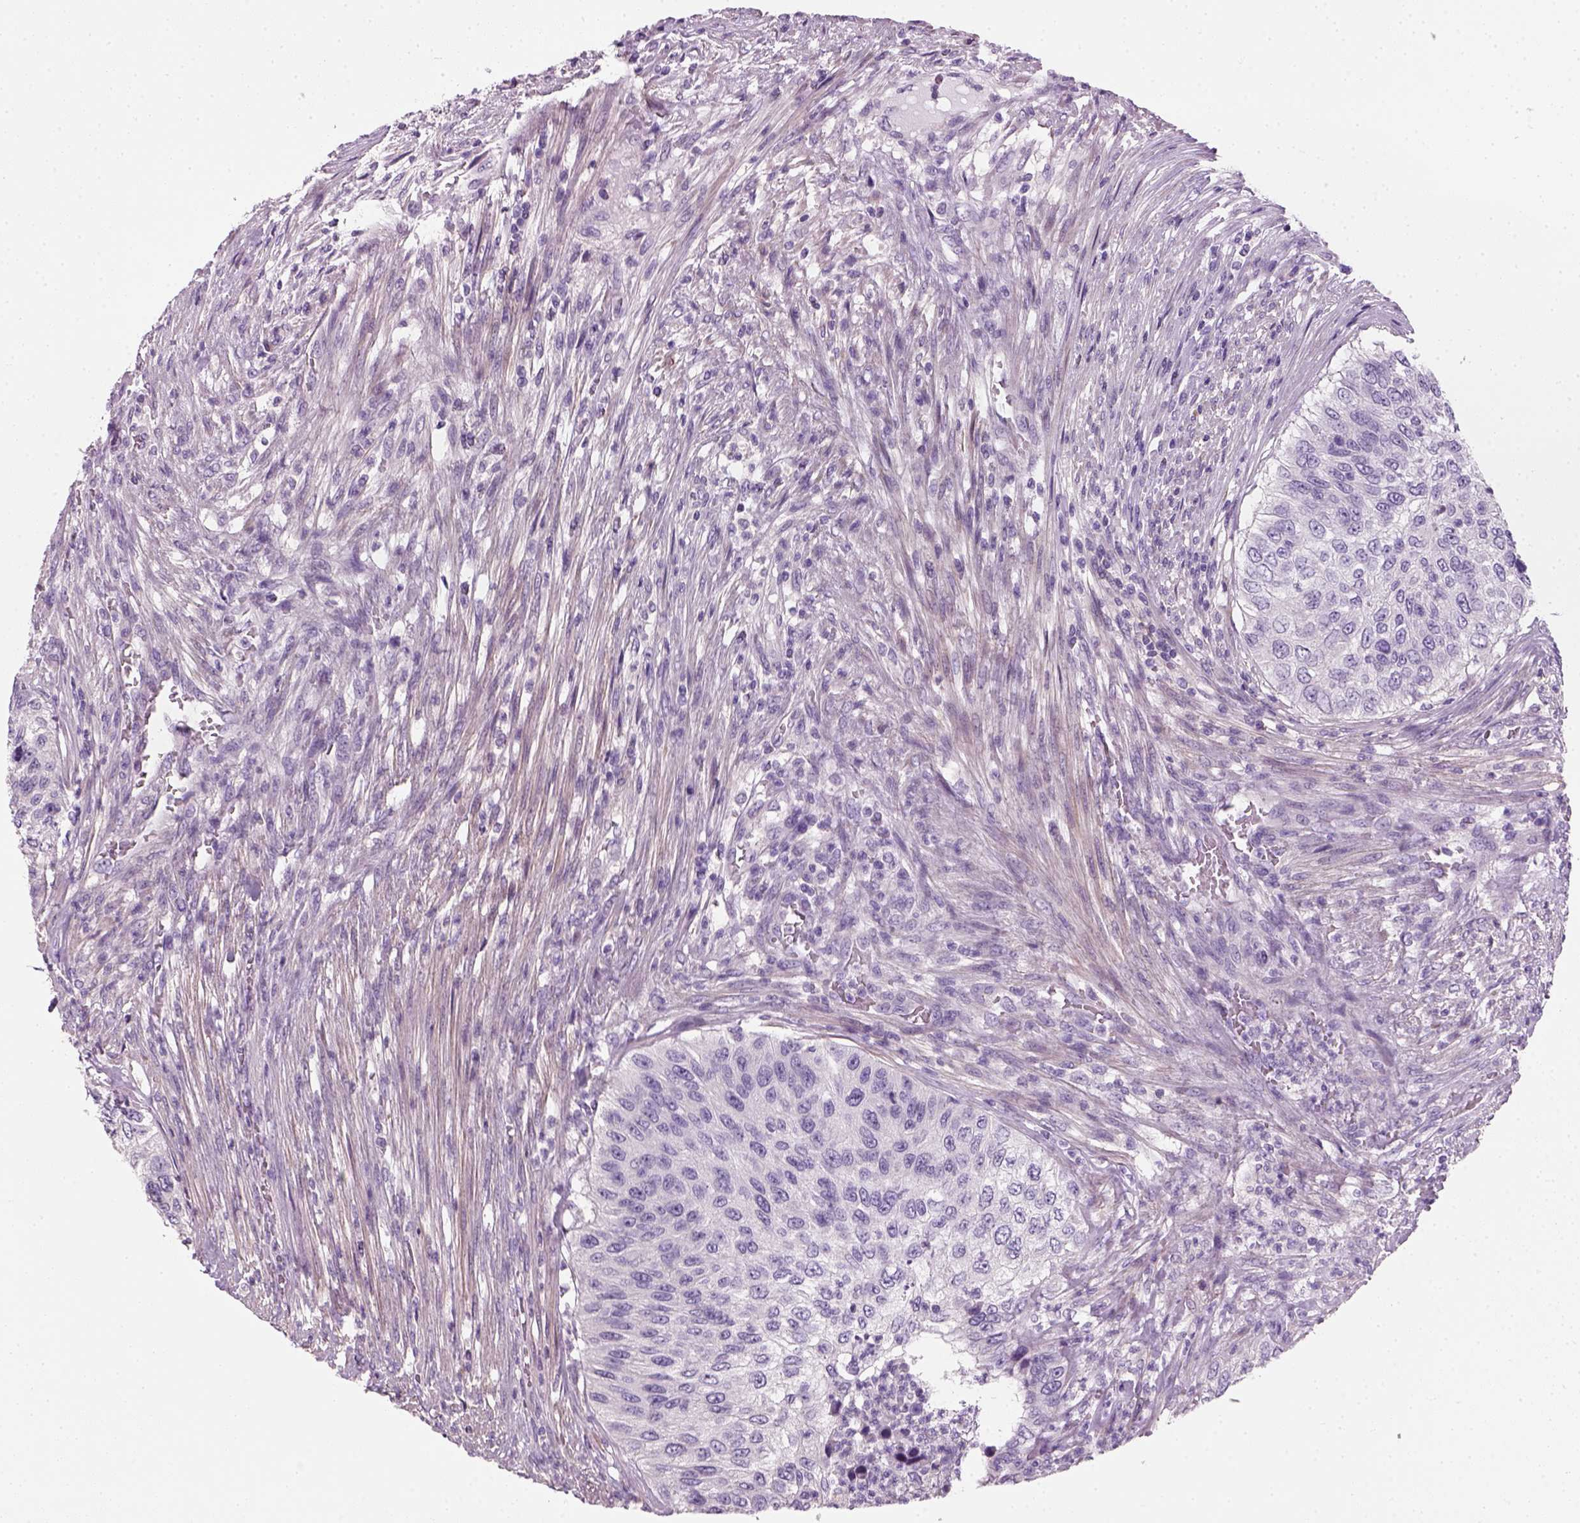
{"staining": {"intensity": "negative", "quantity": "none", "location": "none"}, "tissue": "urothelial cancer", "cell_type": "Tumor cells", "image_type": "cancer", "snomed": [{"axis": "morphology", "description": "Urothelial carcinoma, High grade"}, {"axis": "topography", "description": "Urinary bladder"}], "caption": "Immunohistochemical staining of high-grade urothelial carcinoma exhibits no significant positivity in tumor cells.", "gene": "ELOVL3", "patient": {"sex": "female", "age": 60}}